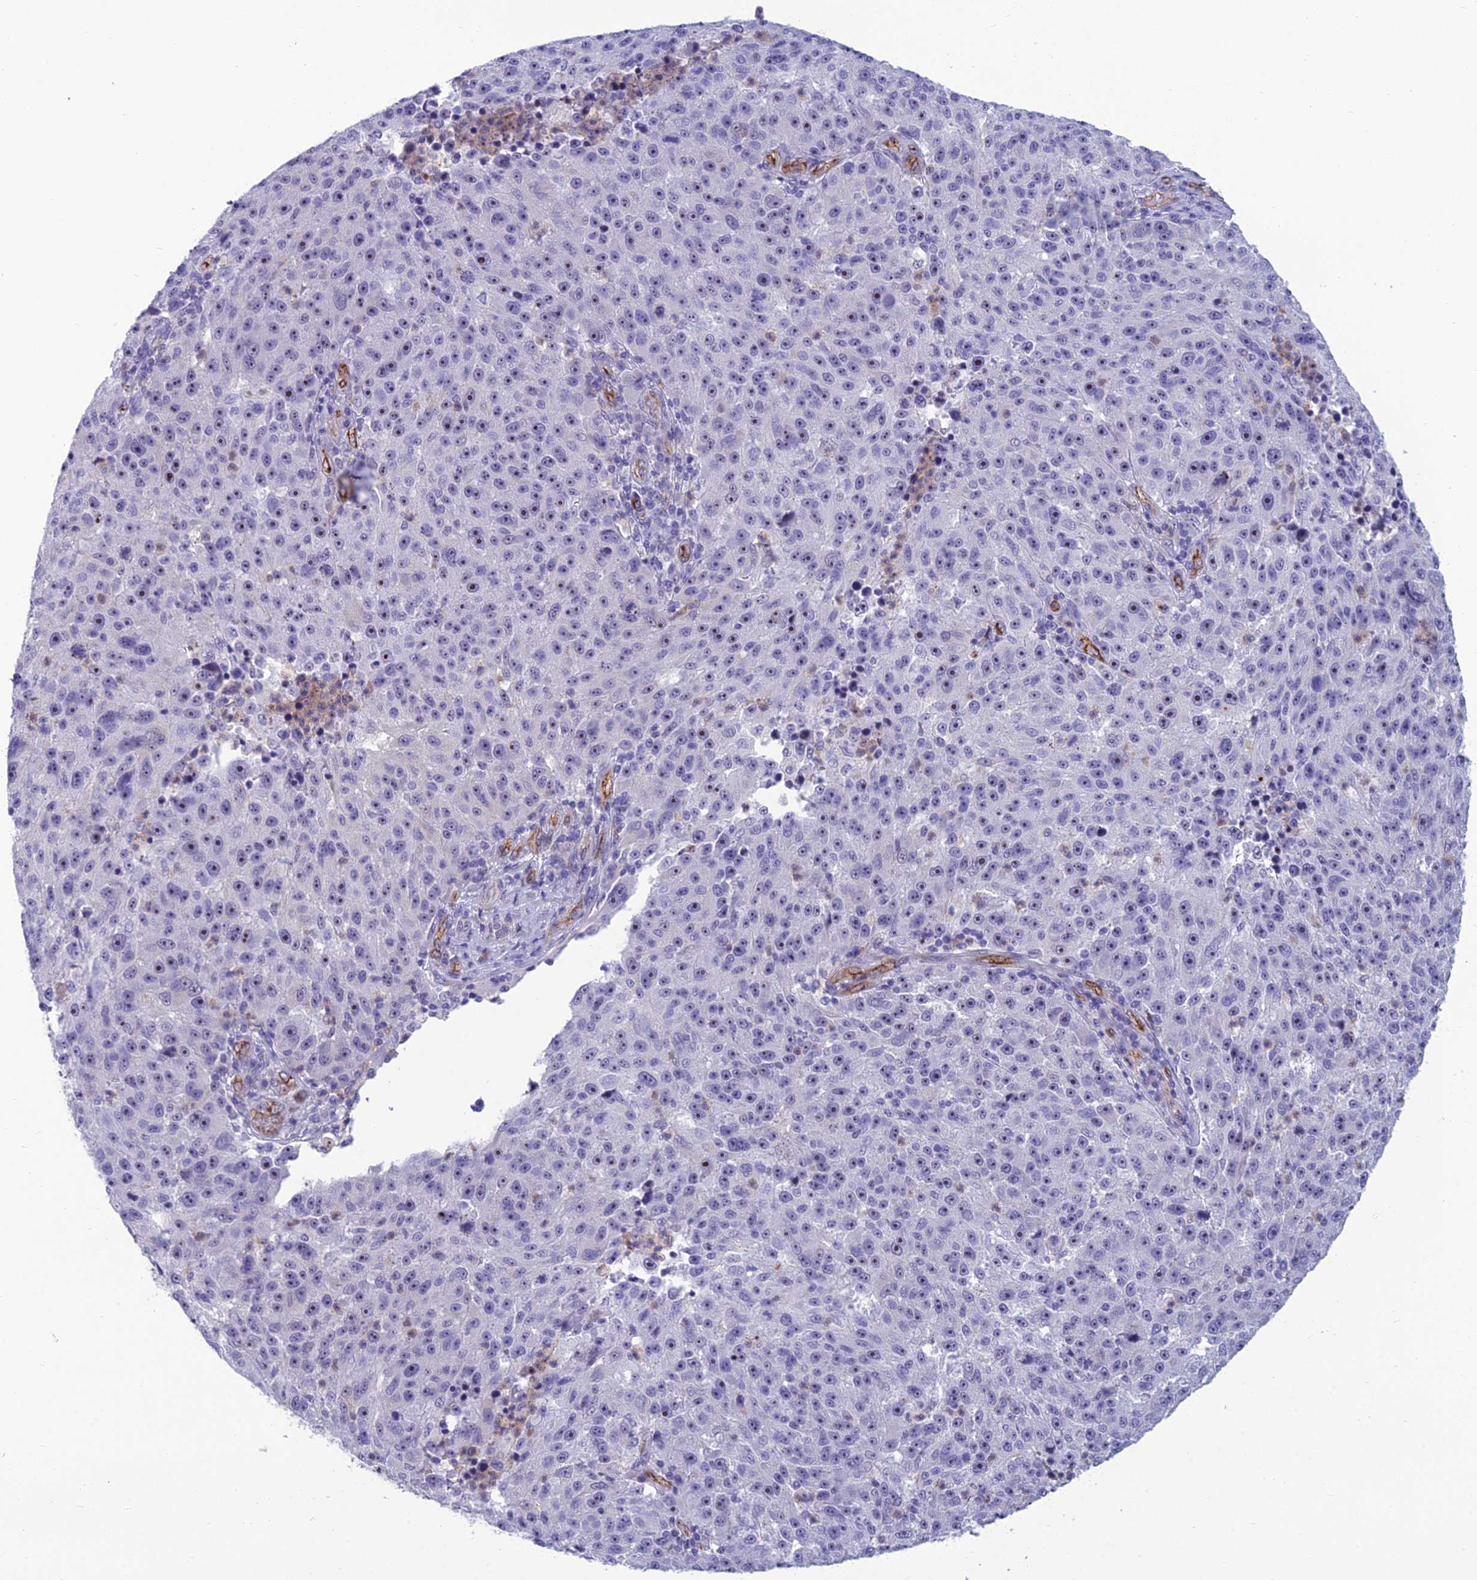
{"staining": {"intensity": "negative", "quantity": "none", "location": "none"}, "tissue": "melanoma", "cell_type": "Tumor cells", "image_type": "cancer", "snomed": [{"axis": "morphology", "description": "Malignant melanoma, NOS"}, {"axis": "topography", "description": "Skin"}], "caption": "Tumor cells show no significant staining in malignant melanoma.", "gene": "BBS7", "patient": {"sex": "male", "age": 53}}